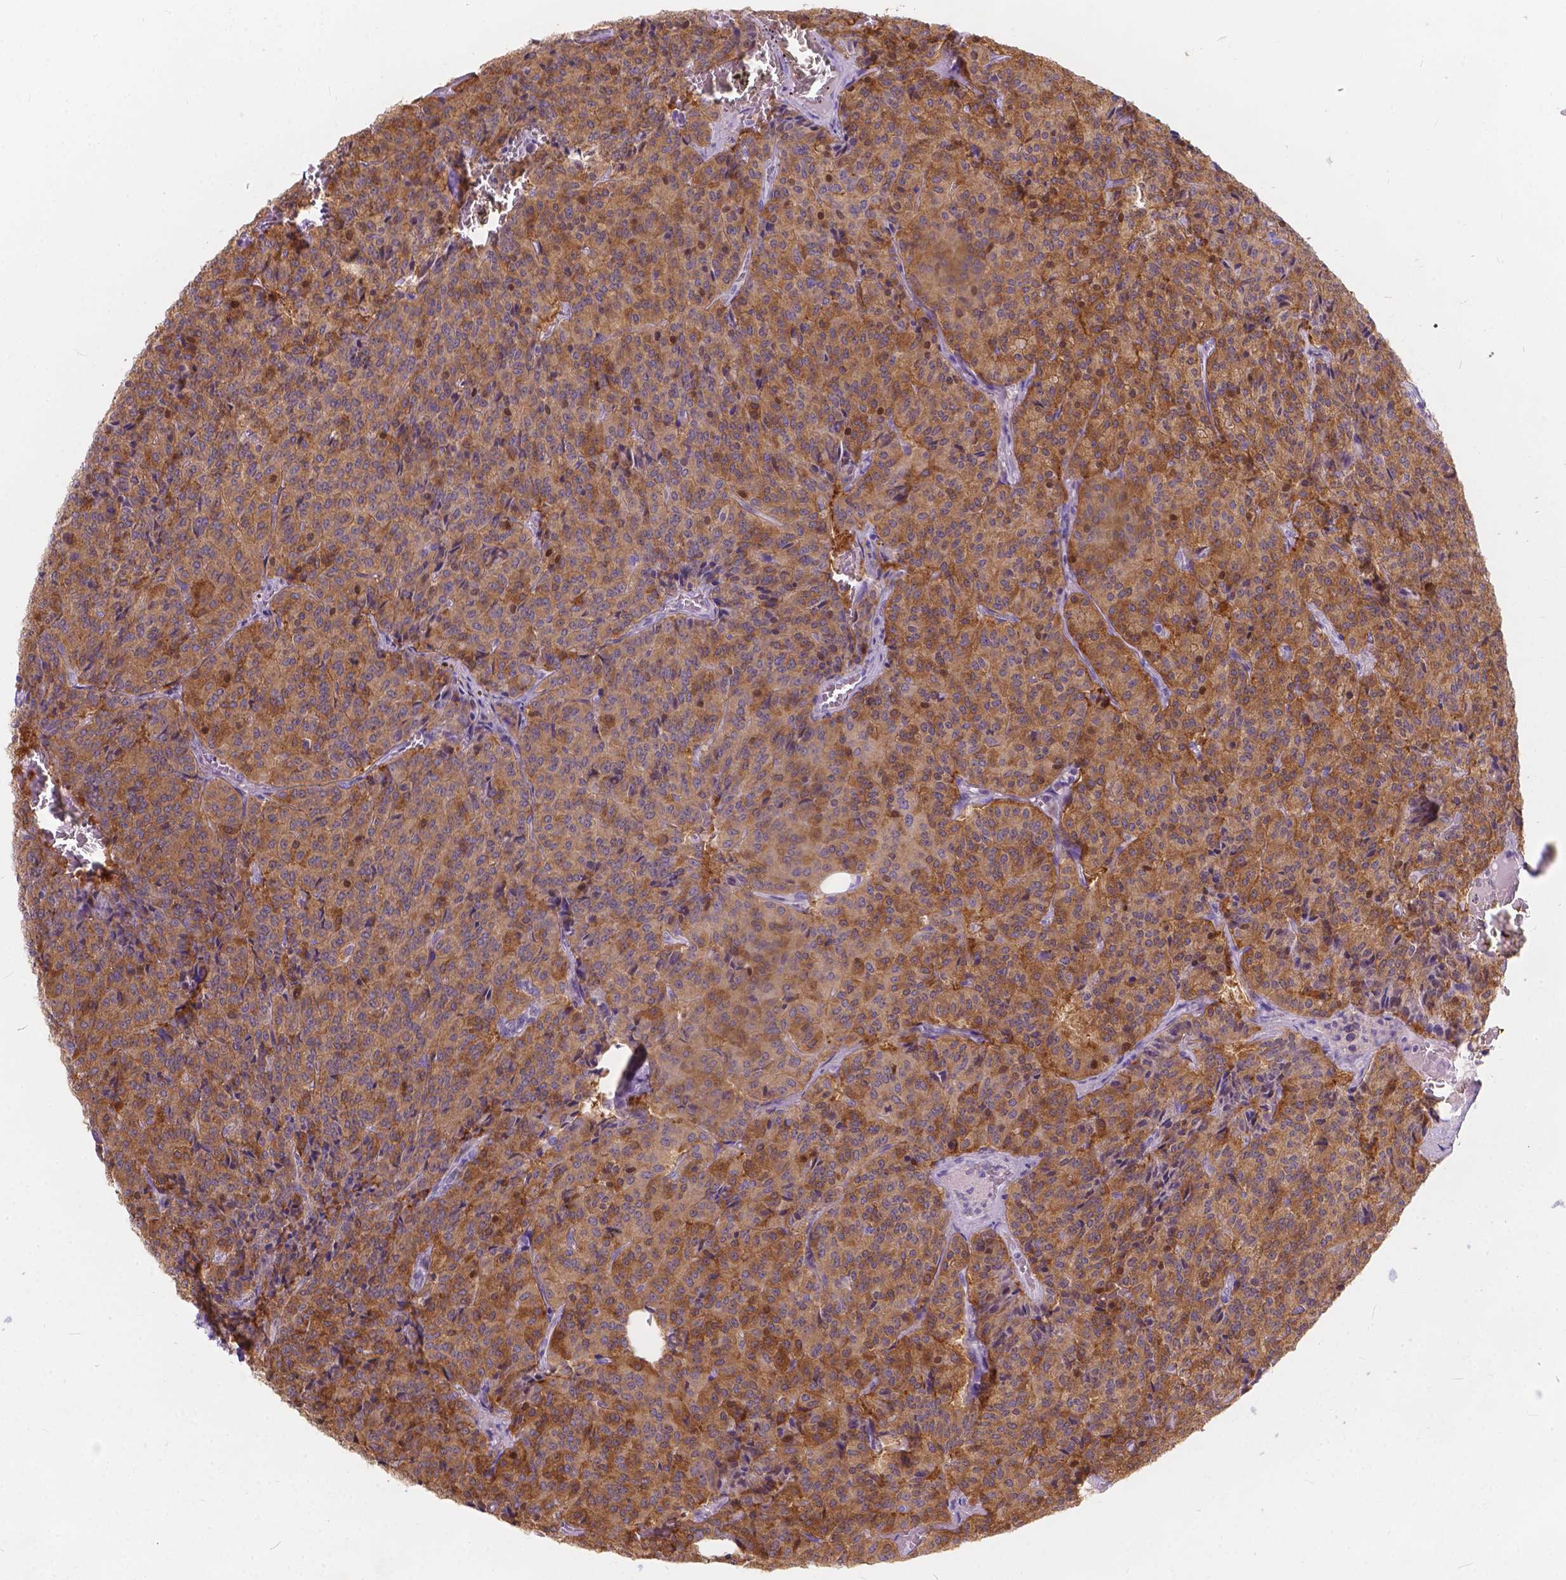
{"staining": {"intensity": "moderate", "quantity": ">75%", "location": "cytoplasmic/membranous,nuclear"}, "tissue": "carcinoid", "cell_type": "Tumor cells", "image_type": "cancer", "snomed": [{"axis": "morphology", "description": "Carcinoid, malignant, NOS"}, {"axis": "topography", "description": "Lung"}], "caption": "Protein expression analysis of malignant carcinoid reveals moderate cytoplasmic/membranous and nuclear expression in about >75% of tumor cells.", "gene": "PEX11G", "patient": {"sex": "male", "age": 70}}